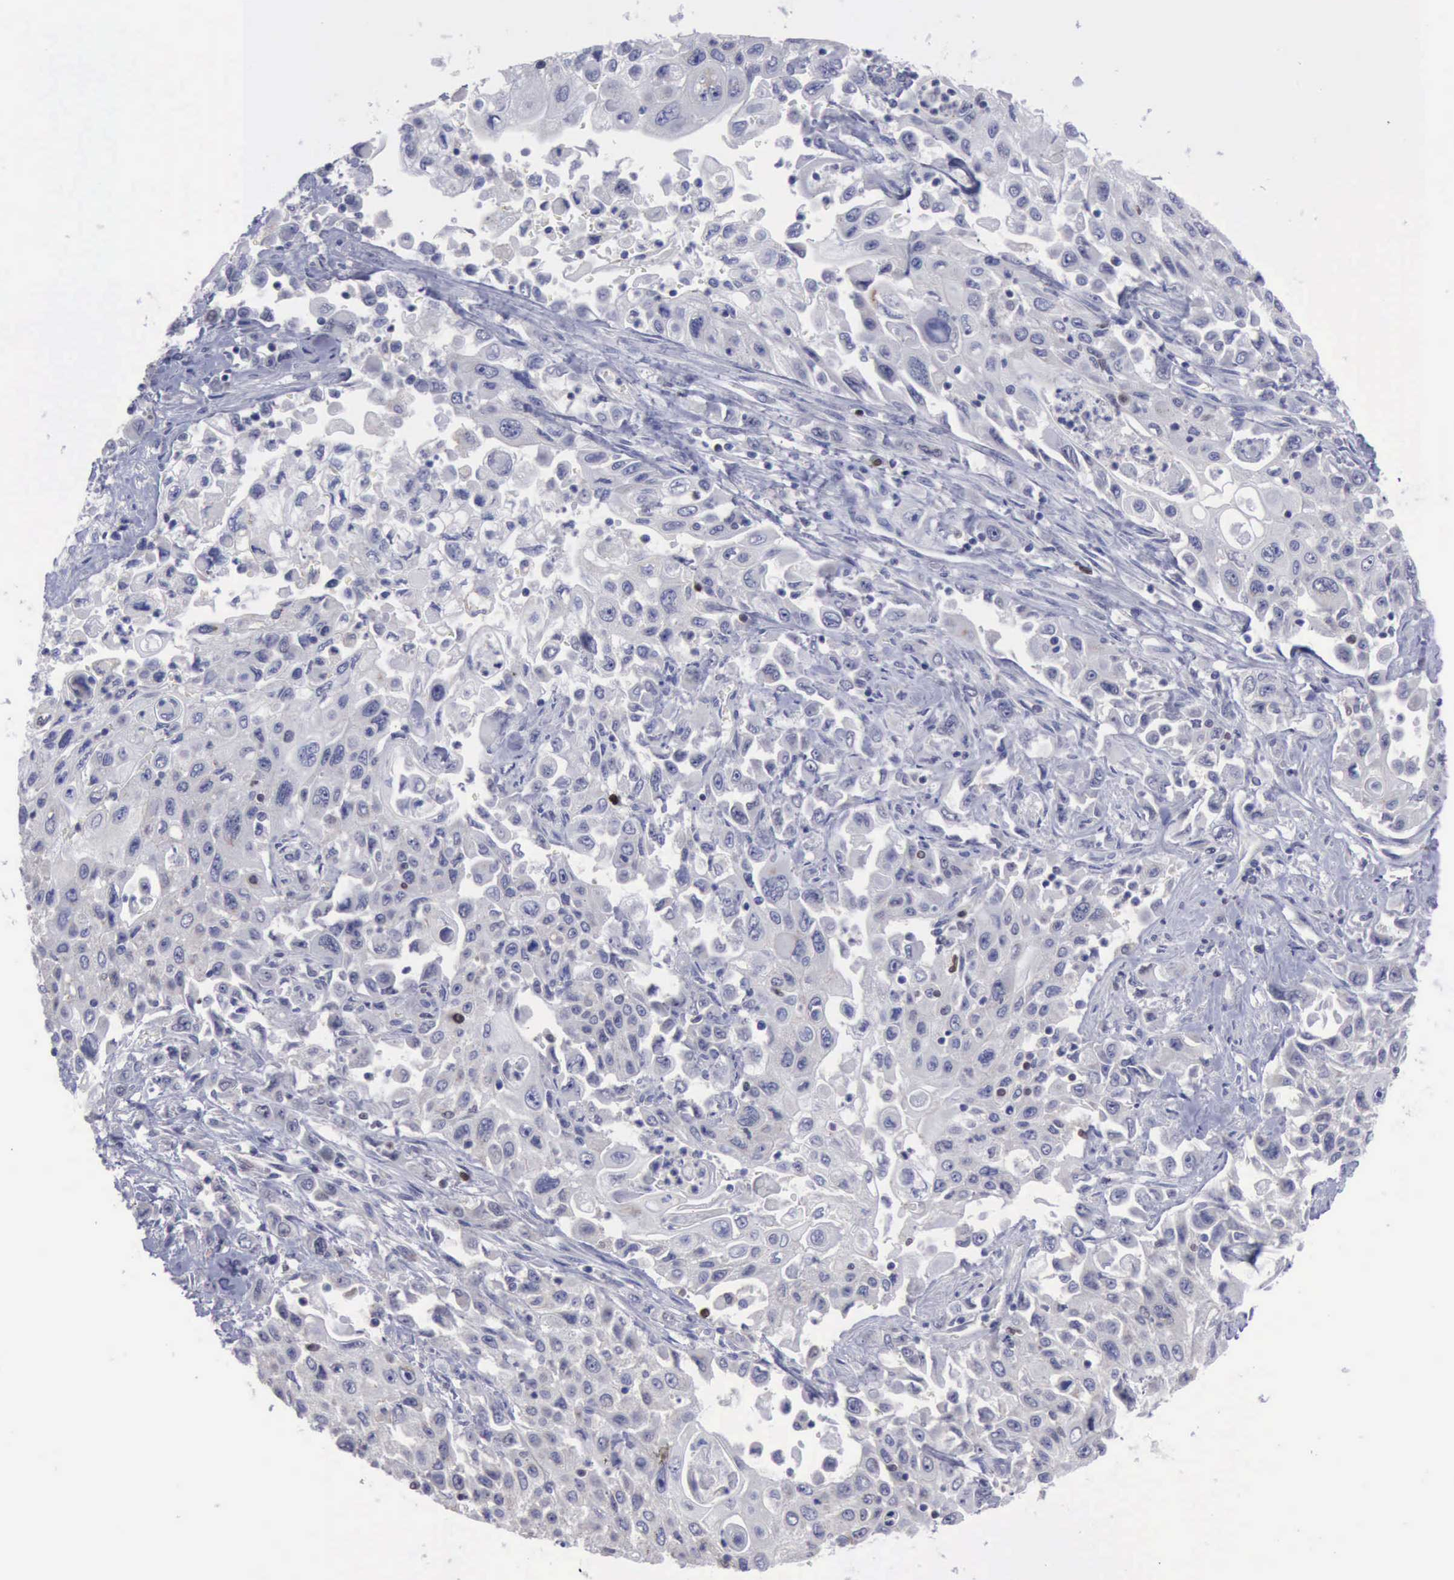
{"staining": {"intensity": "negative", "quantity": "none", "location": "none"}, "tissue": "pancreatic cancer", "cell_type": "Tumor cells", "image_type": "cancer", "snomed": [{"axis": "morphology", "description": "Adenocarcinoma, NOS"}, {"axis": "topography", "description": "Pancreas"}], "caption": "This image is of adenocarcinoma (pancreatic) stained with immunohistochemistry (IHC) to label a protein in brown with the nuclei are counter-stained blue. There is no positivity in tumor cells.", "gene": "SATB2", "patient": {"sex": "male", "age": 70}}